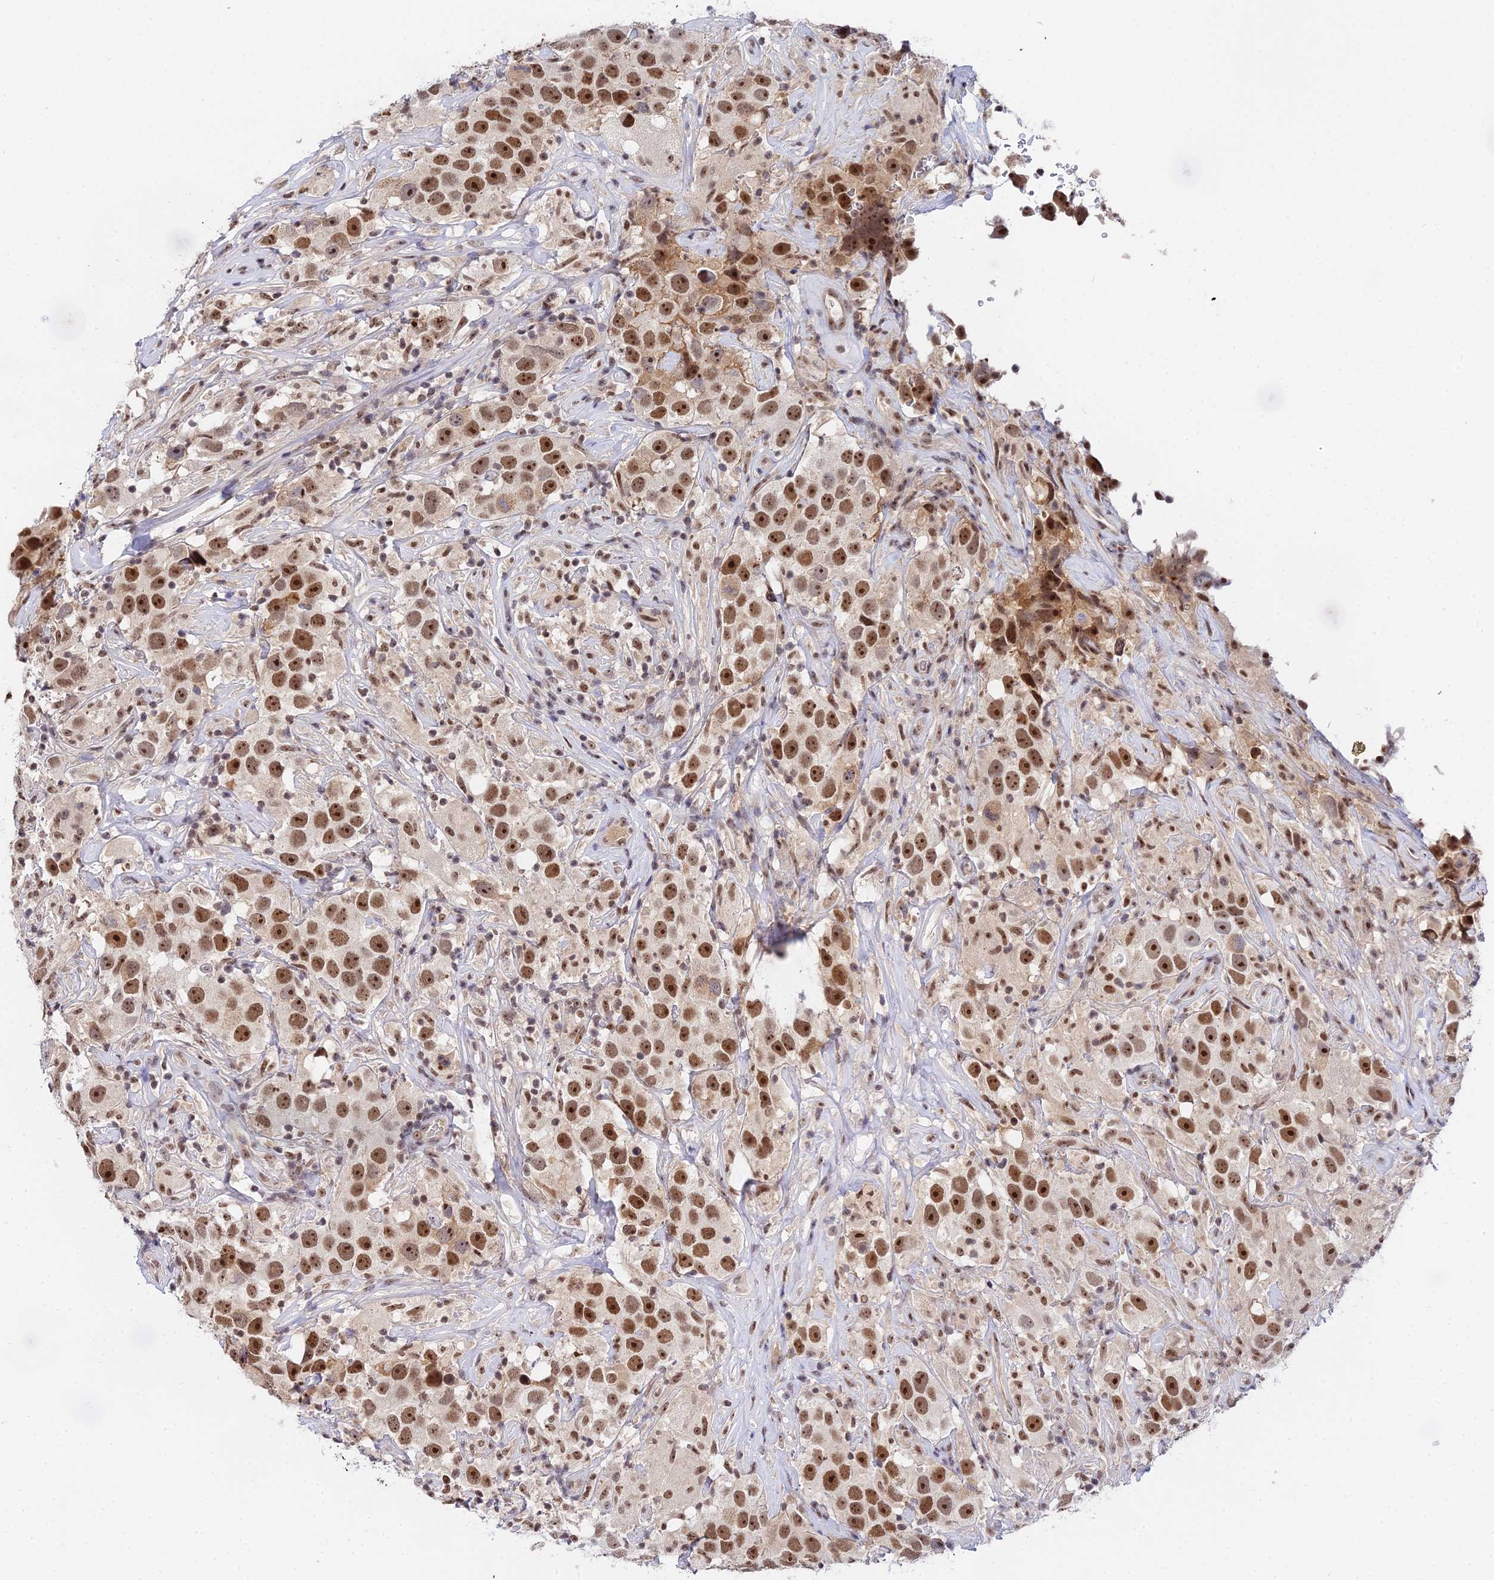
{"staining": {"intensity": "moderate", "quantity": ">75%", "location": "nuclear"}, "tissue": "testis cancer", "cell_type": "Tumor cells", "image_type": "cancer", "snomed": [{"axis": "morphology", "description": "Seminoma, NOS"}, {"axis": "topography", "description": "Testis"}], "caption": "Immunohistochemical staining of human seminoma (testis) displays moderate nuclear protein expression in approximately >75% of tumor cells.", "gene": "EXOSC3", "patient": {"sex": "male", "age": 49}}